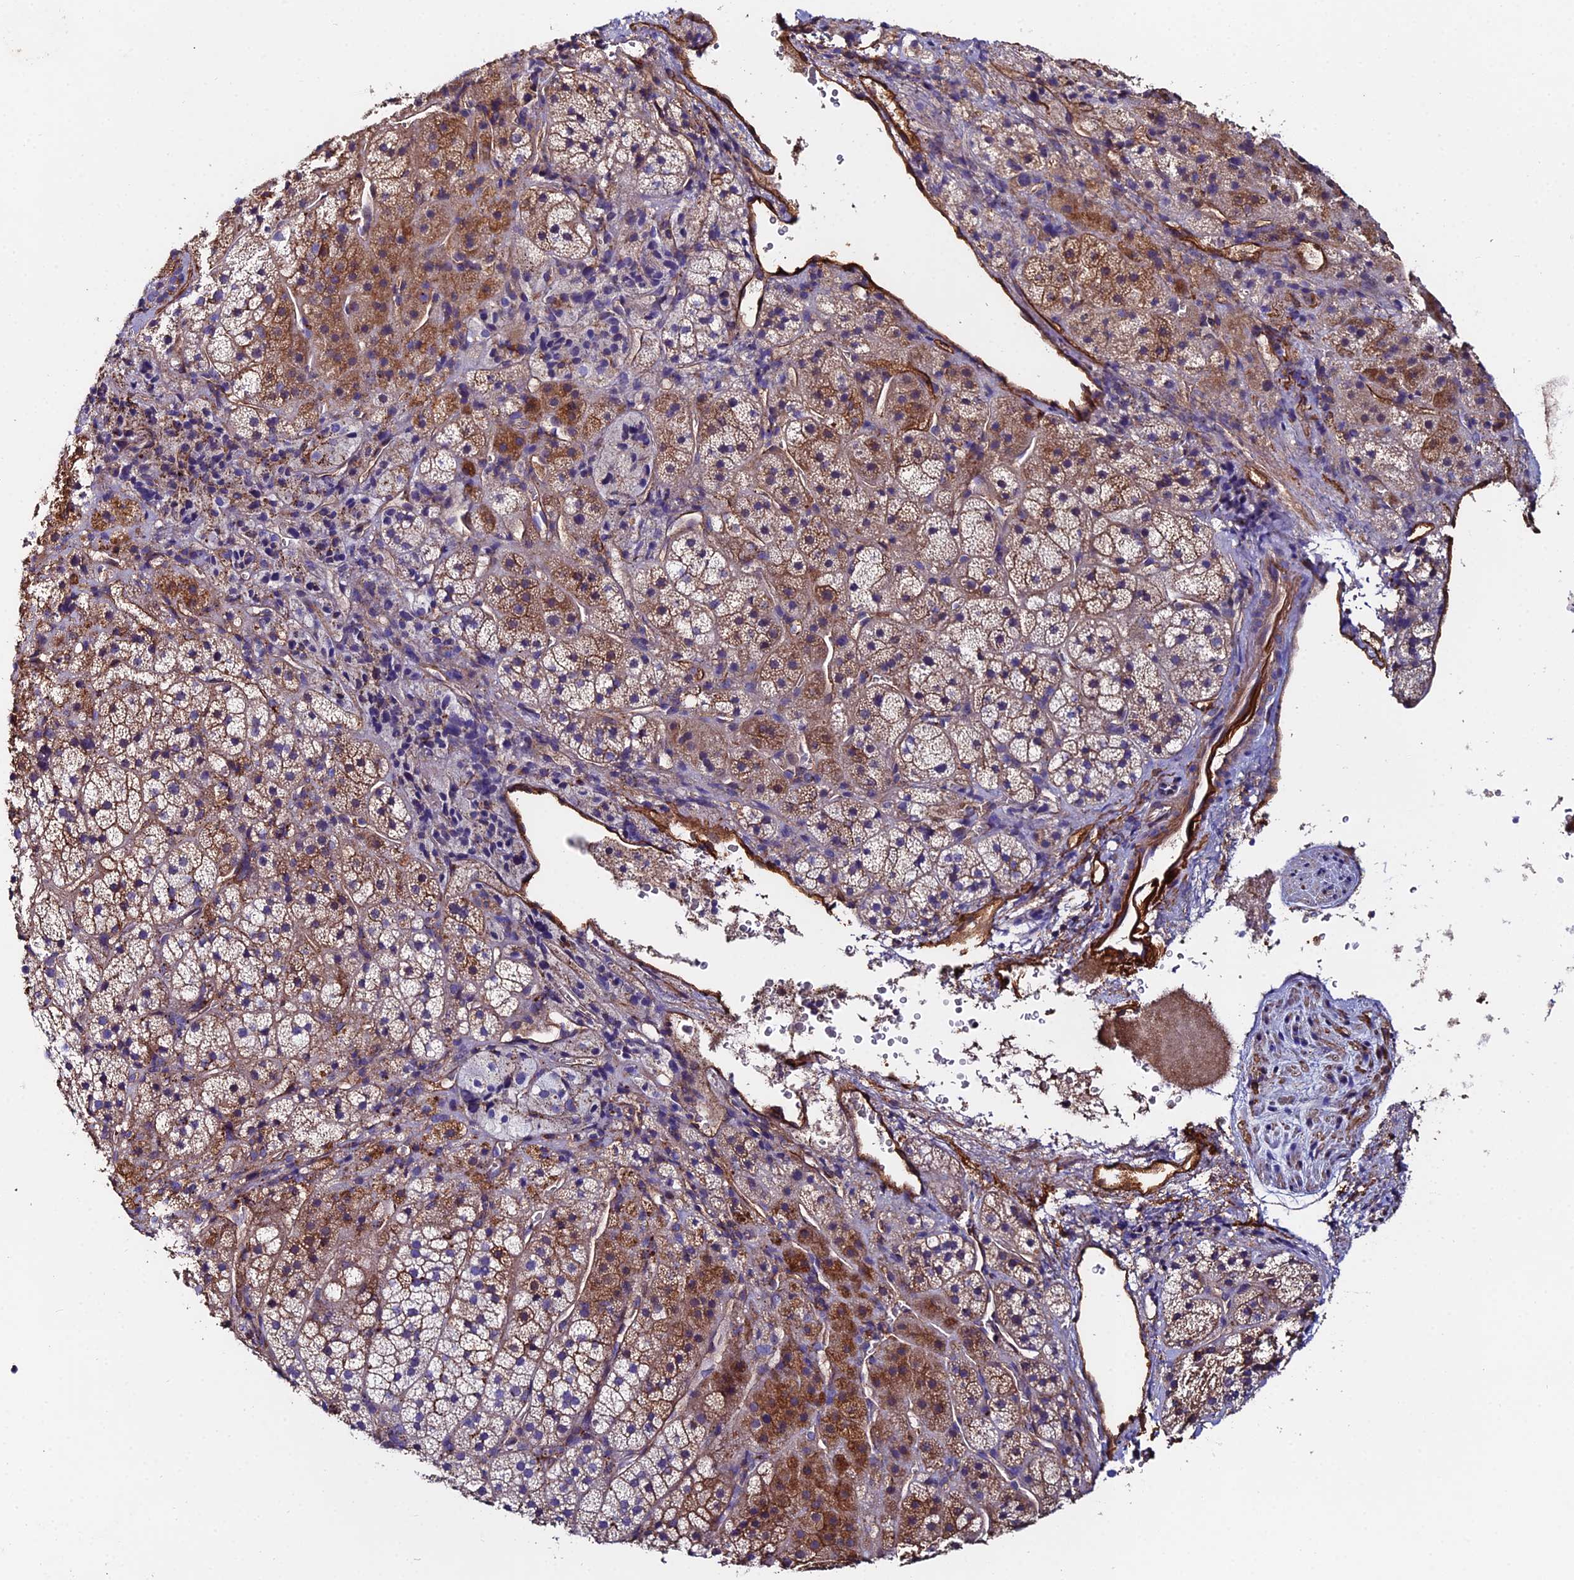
{"staining": {"intensity": "moderate", "quantity": "25%-75%", "location": "cytoplasmic/membranous"}, "tissue": "adrenal gland", "cell_type": "Glandular cells", "image_type": "normal", "snomed": [{"axis": "morphology", "description": "Normal tissue, NOS"}, {"axis": "topography", "description": "Adrenal gland"}], "caption": "Glandular cells show medium levels of moderate cytoplasmic/membranous expression in about 25%-75% of cells in unremarkable human adrenal gland.", "gene": "C6", "patient": {"sex": "female", "age": 44}}